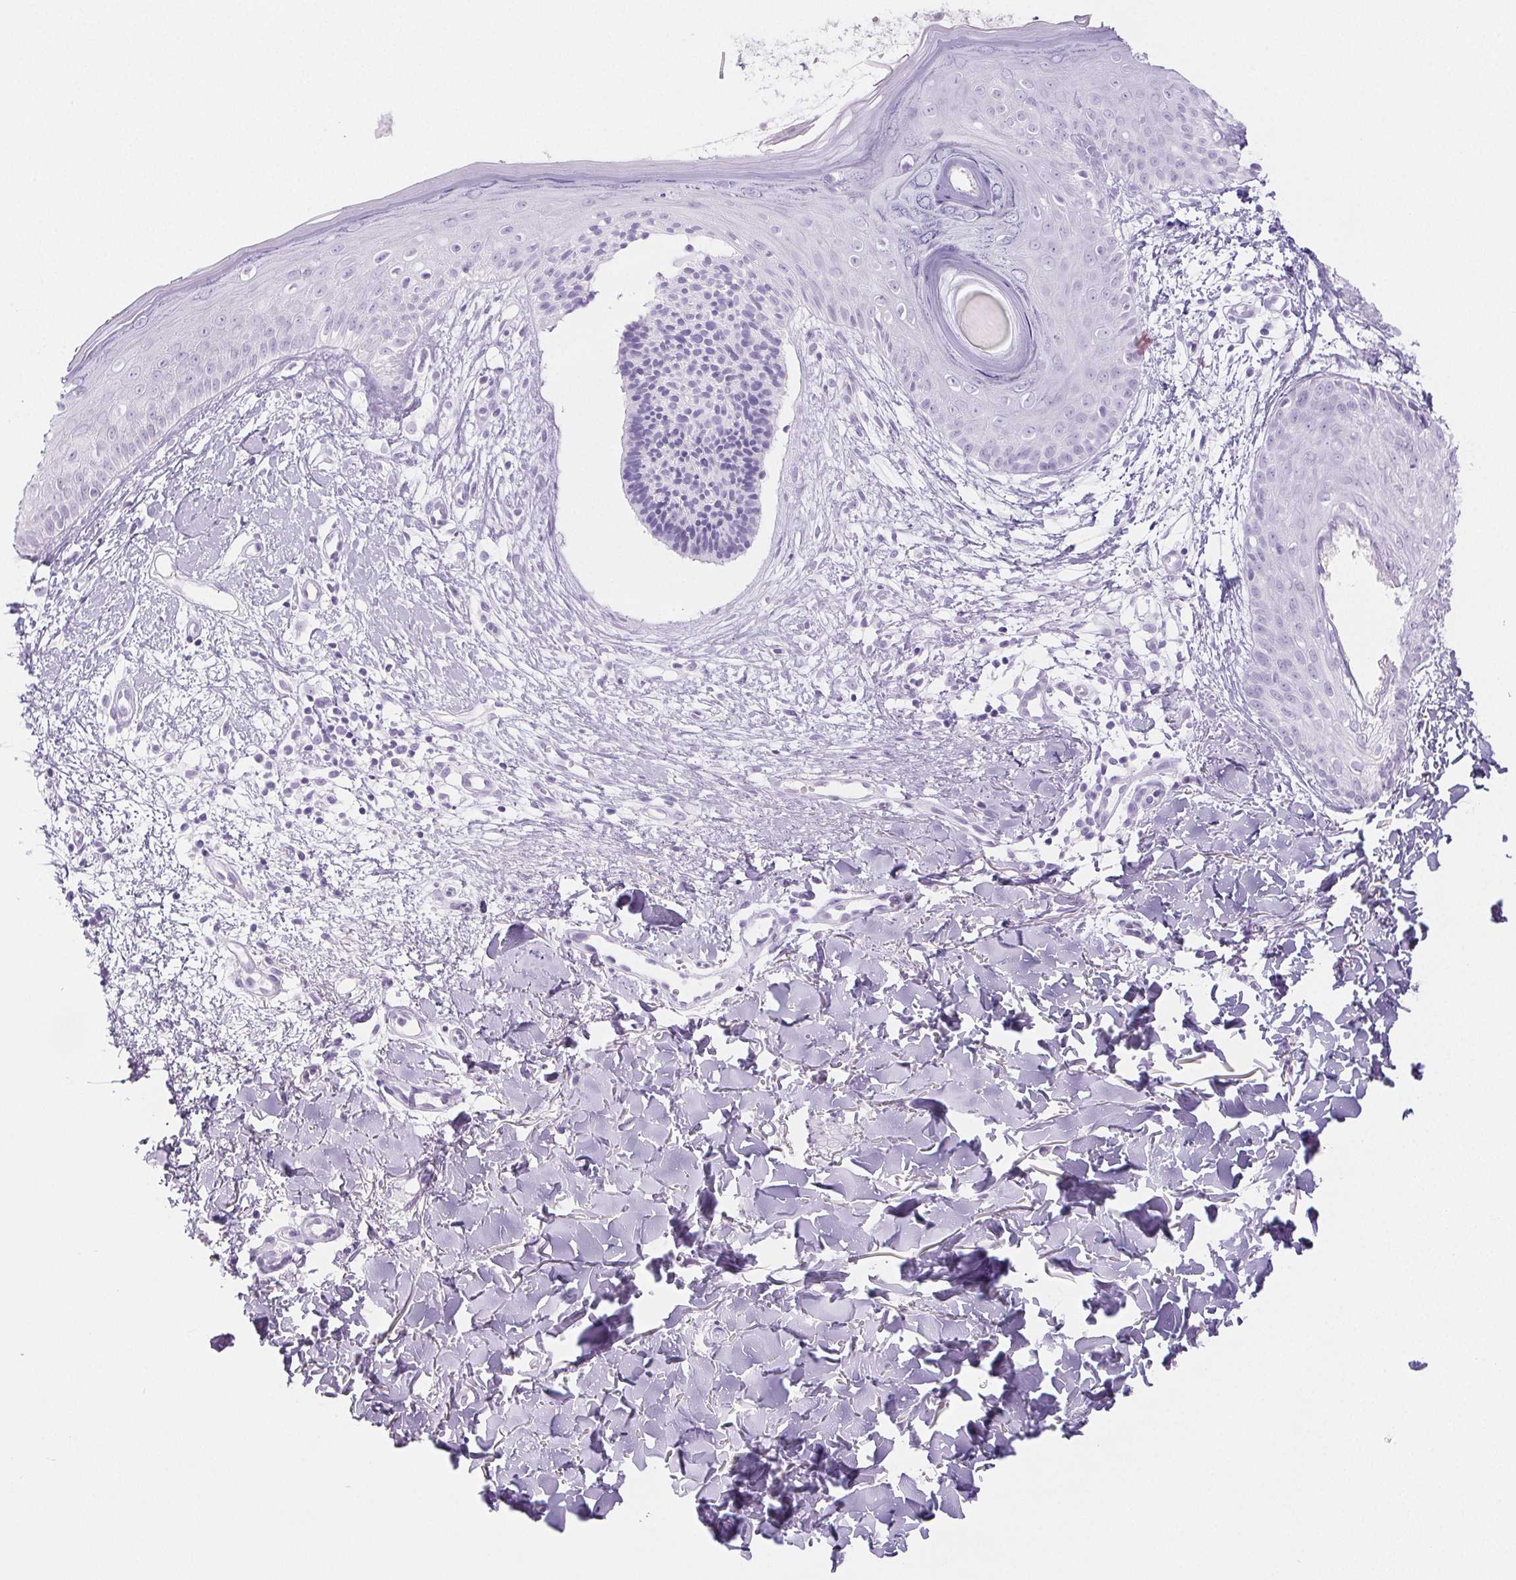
{"staining": {"intensity": "negative", "quantity": "none", "location": "none"}, "tissue": "skin cancer", "cell_type": "Tumor cells", "image_type": "cancer", "snomed": [{"axis": "morphology", "description": "Basal cell carcinoma"}, {"axis": "topography", "description": "Skin"}], "caption": "IHC of skin cancer exhibits no positivity in tumor cells. (DAB IHC with hematoxylin counter stain).", "gene": "SPRR3", "patient": {"sex": "male", "age": 51}}